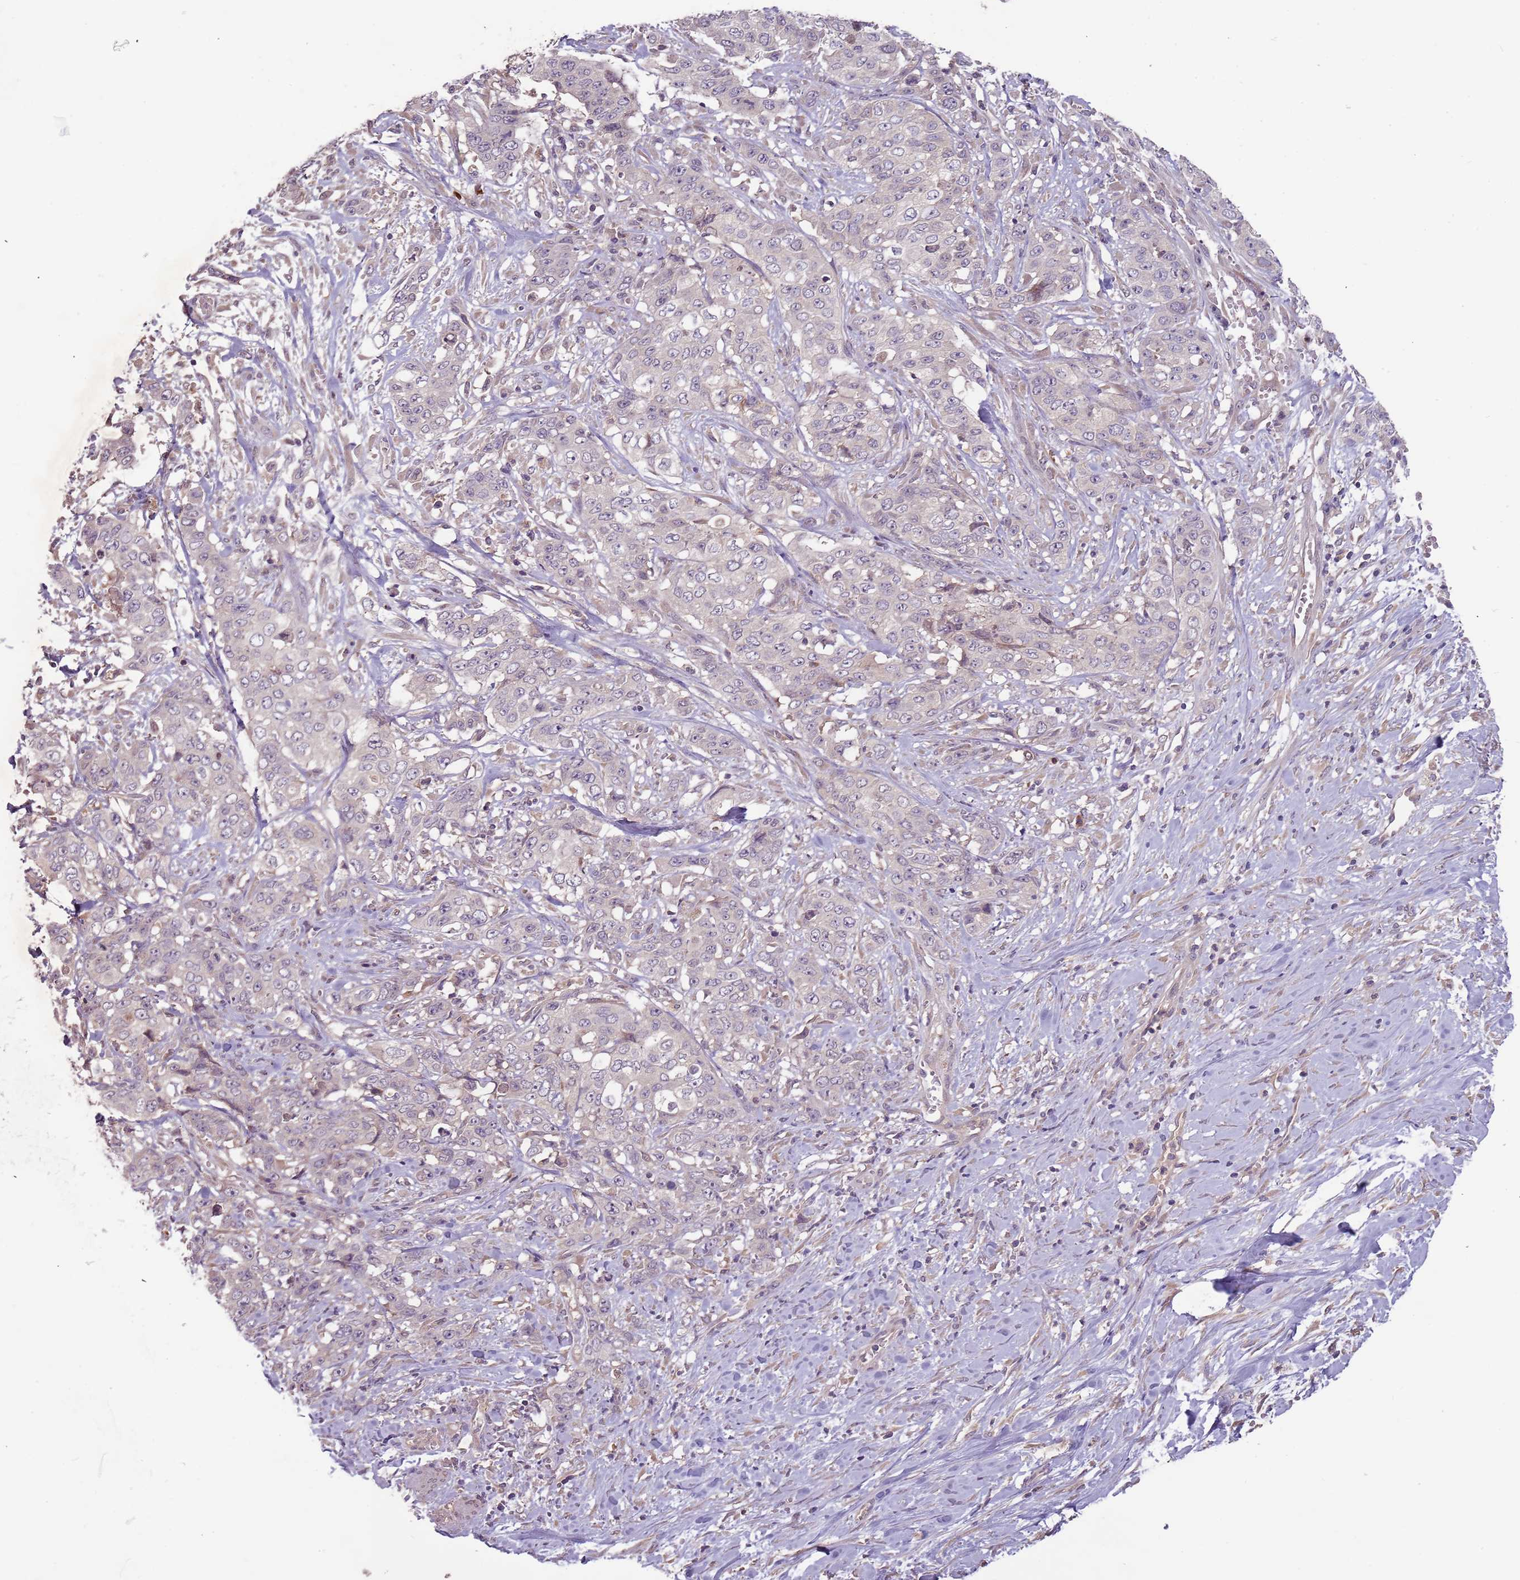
{"staining": {"intensity": "negative", "quantity": "none", "location": "none"}, "tissue": "stomach cancer", "cell_type": "Tumor cells", "image_type": "cancer", "snomed": [{"axis": "morphology", "description": "Adenocarcinoma, NOS"}, {"axis": "topography", "description": "Stomach, upper"}], "caption": "Immunohistochemistry histopathology image of neoplastic tissue: stomach cancer (adenocarcinoma) stained with DAB shows no significant protein expression in tumor cells.", "gene": "FECH", "patient": {"sex": "male", "age": 62}}